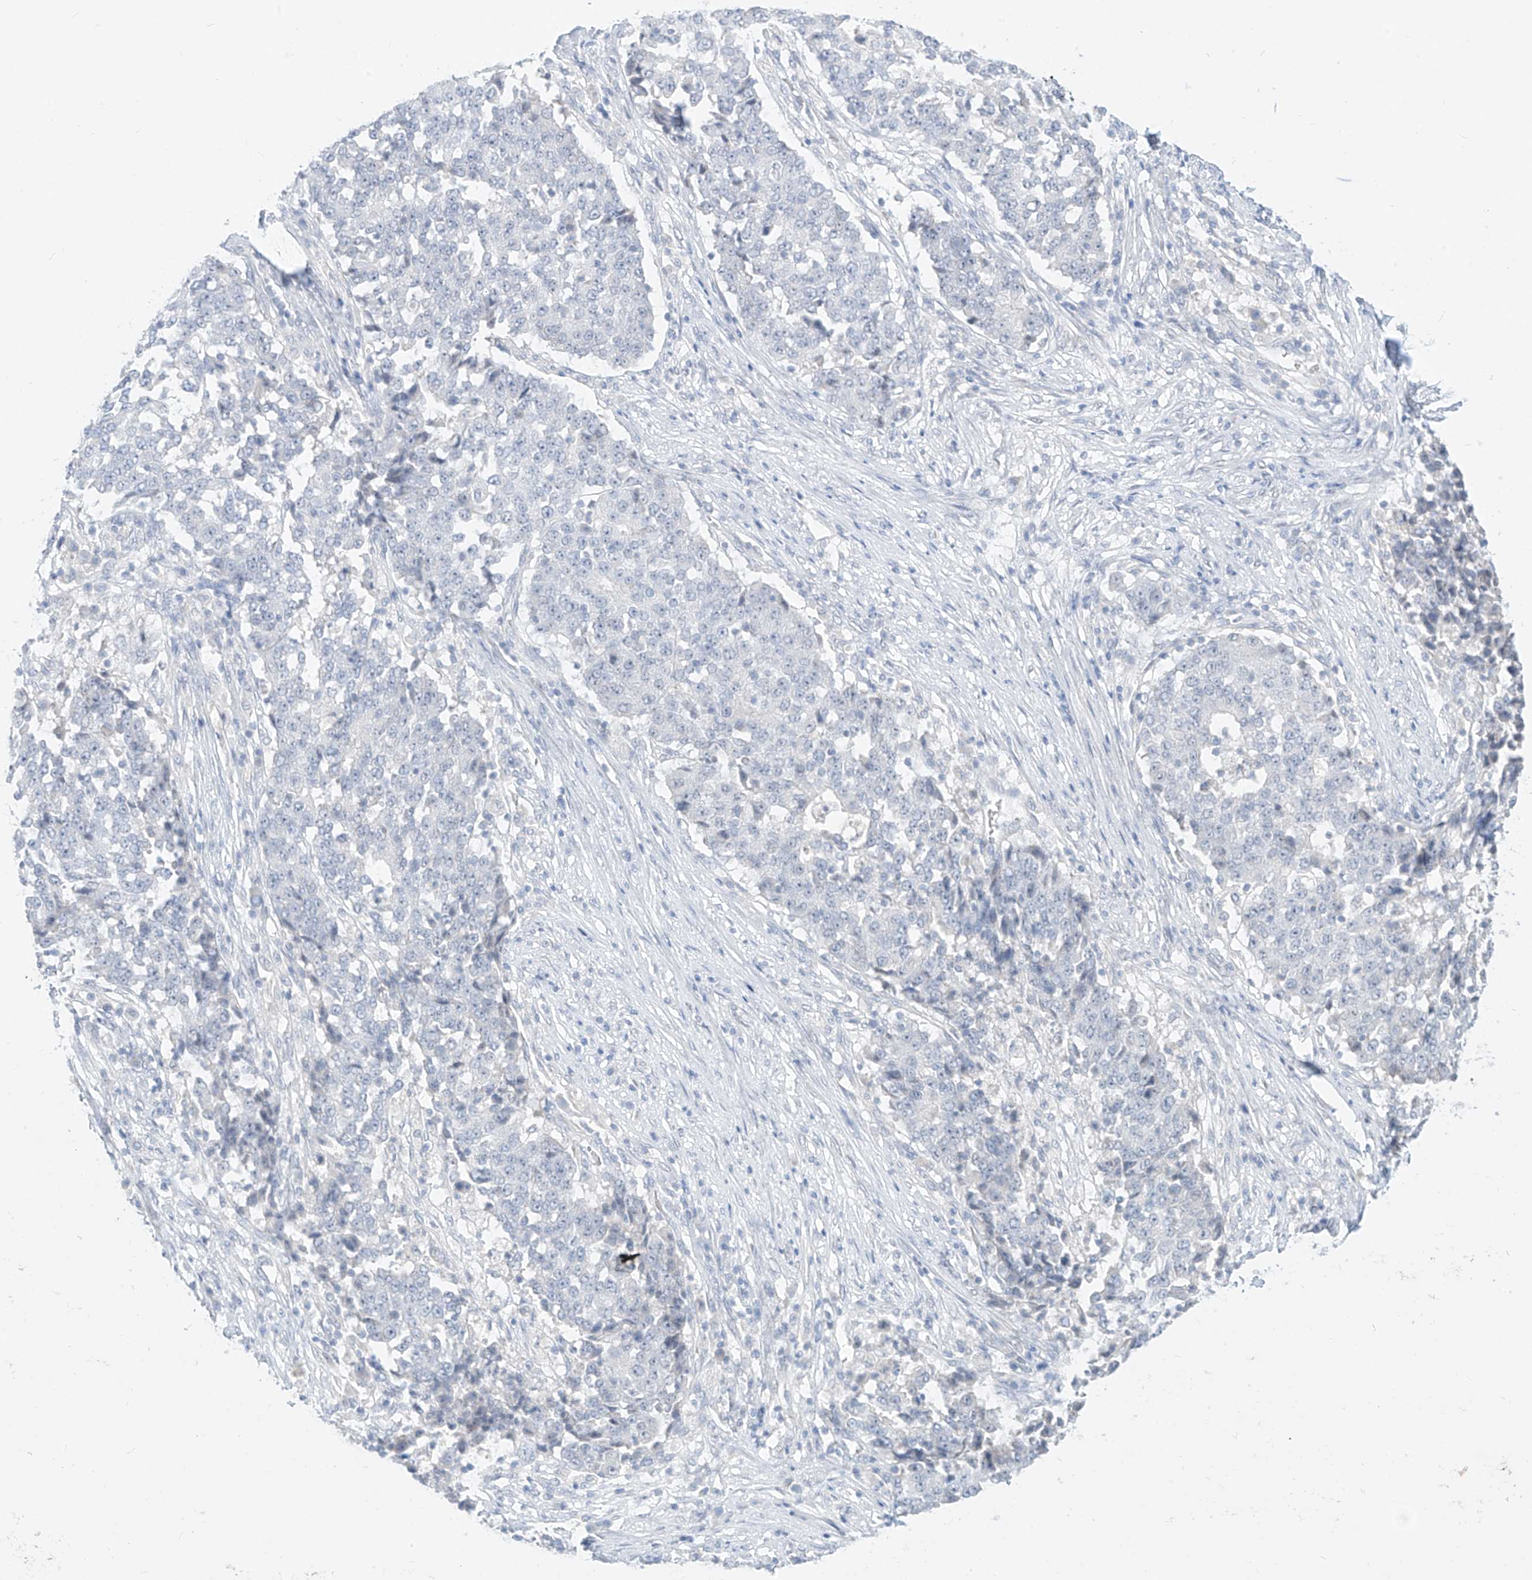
{"staining": {"intensity": "negative", "quantity": "none", "location": "none"}, "tissue": "stomach cancer", "cell_type": "Tumor cells", "image_type": "cancer", "snomed": [{"axis": "morphology", "description": "Adenocarcinoma, NOS"}, {"axis": "topography", "description": "Stomach"}], "caption": "Human stomach cancer stained for a protein using immunohistochemistry (IHC) shows no positivity in tumor cells.", "gene": "BARX2", "patient": {"sex": "male", "age": 59}}